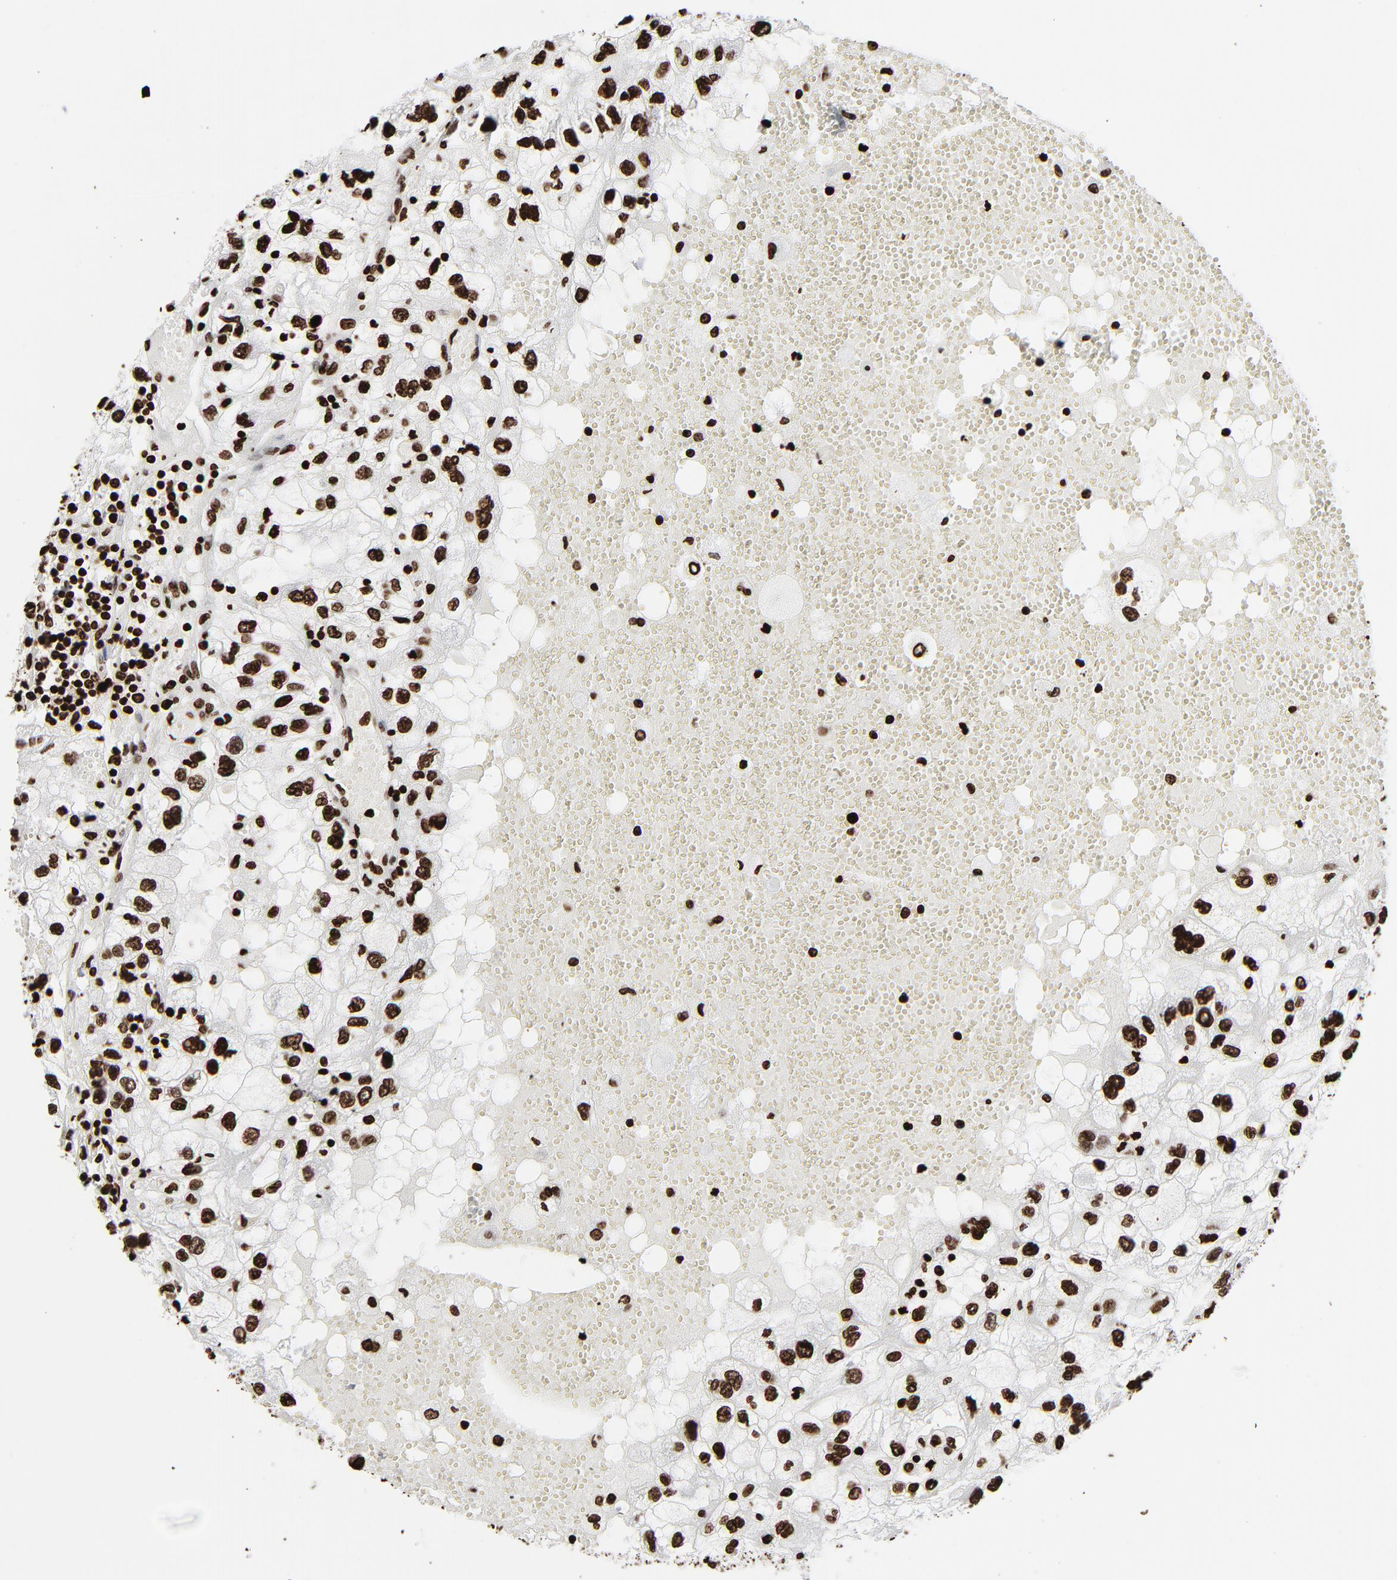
{"staining": {"intensity": "strong", "quantity": ">75%", "location": "nuclear"}, "tissue": "renal cancer", "cell_type": "Tumor cells", "image_type": "cancer", "snomed": [{"axis": "morphology", "description": "Normal tissue, NOS"}, {"axis": "morphology", "description": "Adenocarcinoma, NOS"}, {"axis": "topography", "description": "Kidney"}], "caption": "Renal adenocarcinoma stained with a brown dye exhibits strong nuclear positive positivity in about >75% of tumor cells.", "gene": "H3-4", "patient": {"sex": "male", "age": 71}}